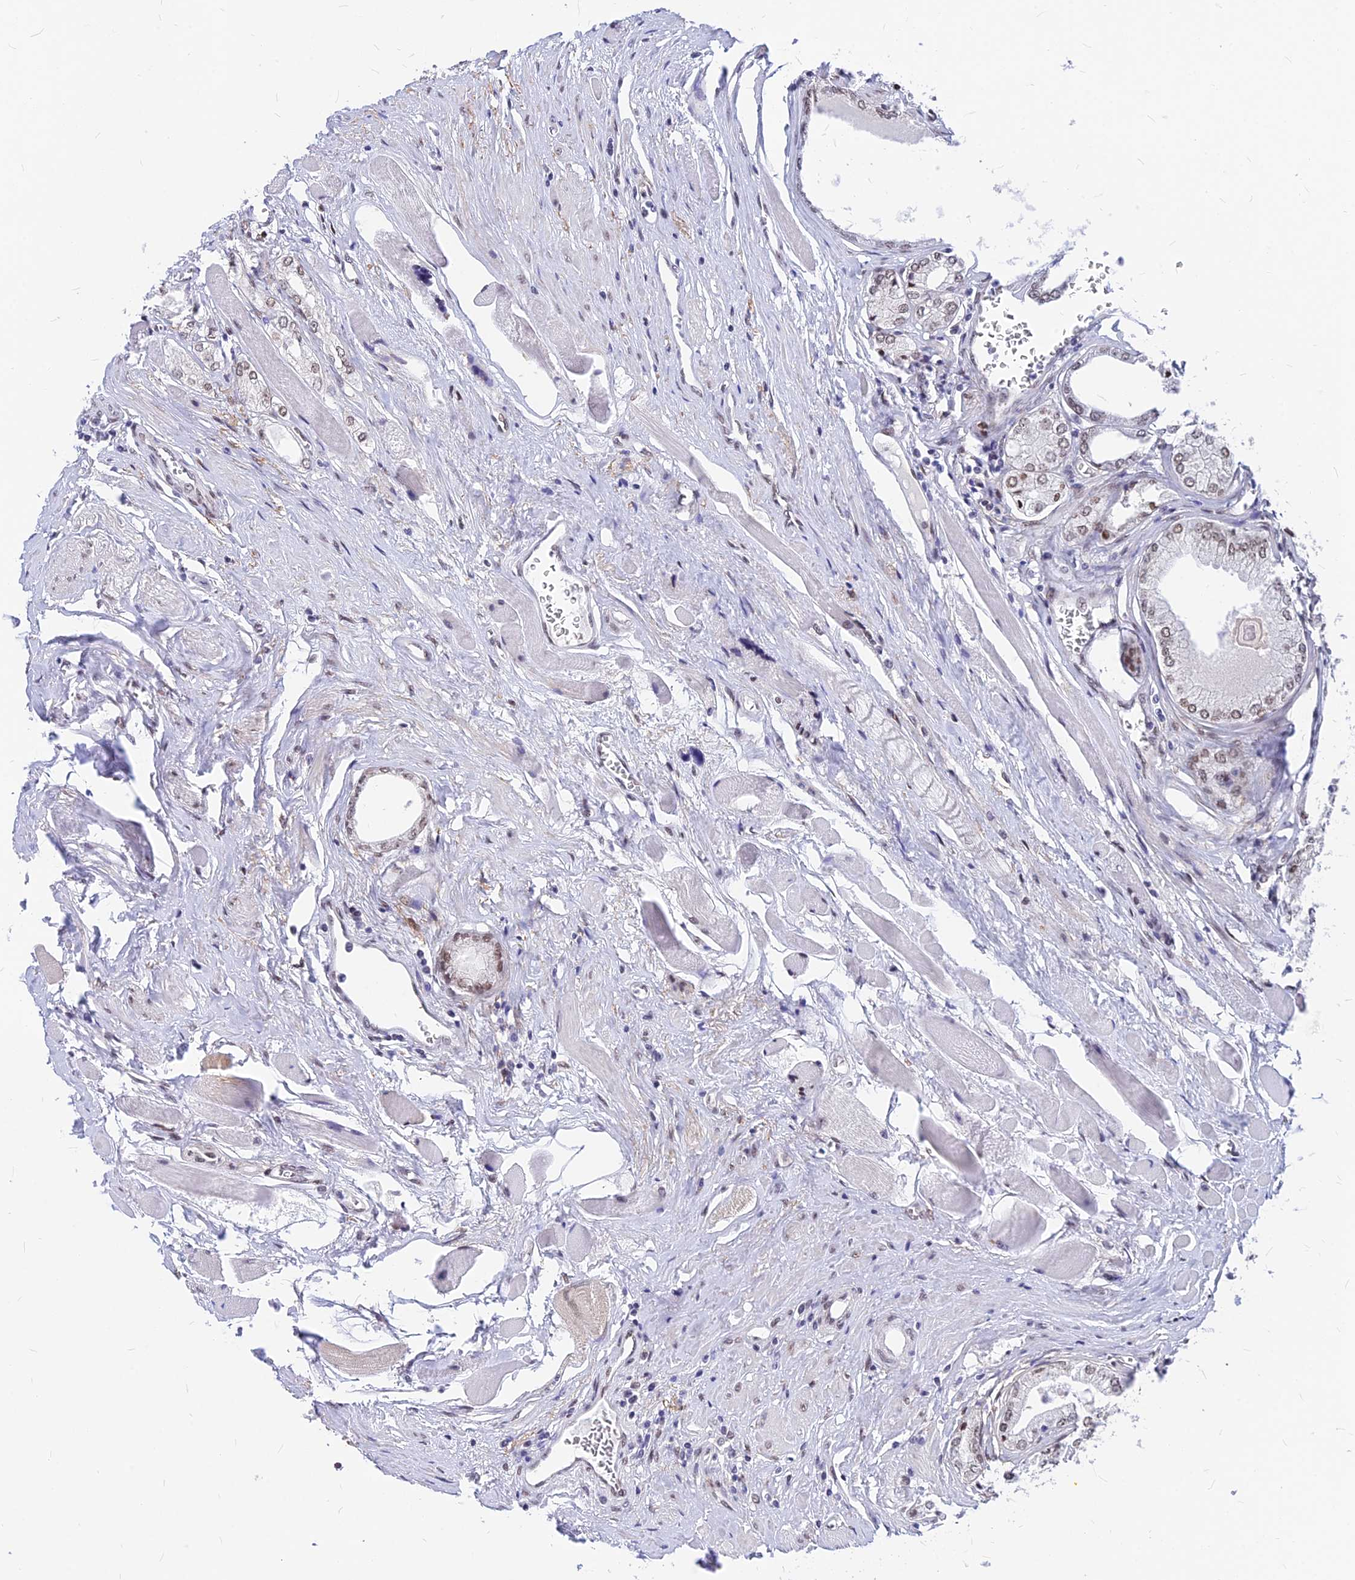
{"staining": {"intensity": "weak", "quantity": ">75%", "location": "nuclear"}, "tissue": "prostate cancer", "cell_type": "Tumor cells", "image_type": "cancer", "snomed": [{"axis": "morphology", "description": "Adenocarcinoma, Low grade"}, {"axis": "topography", "description": "Prostate"}], "caption": "Immunohistochemical staining of prostate cancer reveals low levels of weak nuclear protein staining in about >75% of tumor cells. Nuclei are stained in blue.", "gene": "KCTD13", "patient": {"sex": "male", "age": 60}}